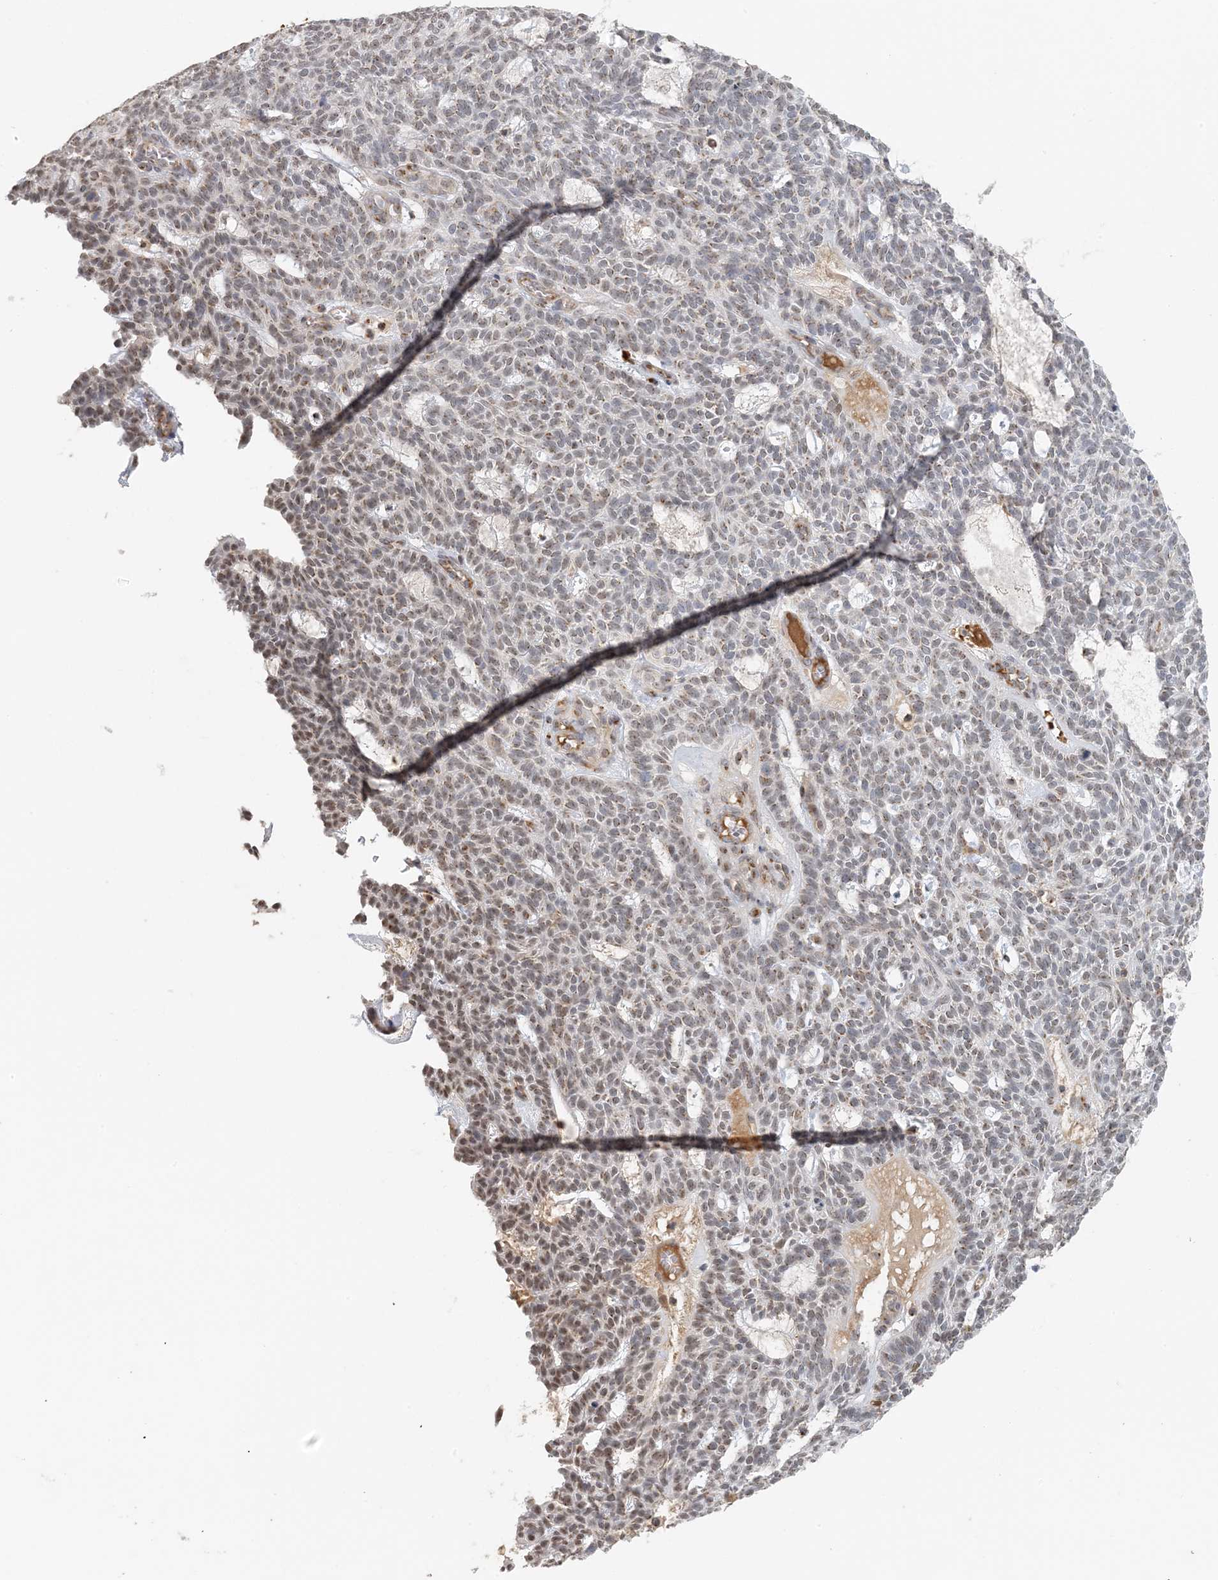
{"staining": {"intensity": "moderate", "quantity": "<25%", "location": "cytoplasmic/membranous,nuclear"}, "tissue": "skin cancer", "cell_type": "Tumor cells", "image_type": "cancer", "snomed": [{"axis": "morphology", "description": "Squamous cell carcinoma, NOS"}, {"axis": "topography", "description": "Skin"}], "caption": "High-magnification brightfield microscopy of skin cancer (squamous cell carcinoma) stained with DAB (3,3'-diaminobenzidine) (brown) and counterstained with hematoxylin (blue). tumor cells exhibit moderate cytoplasmic/membranous and nuclear positivity is seen in approximately<25% of cells. (Brightfield microscopy of DAB IHC at high magnification).", "gene": "ZCCHC4", "patient": {"sex": "female", "age": 90}}